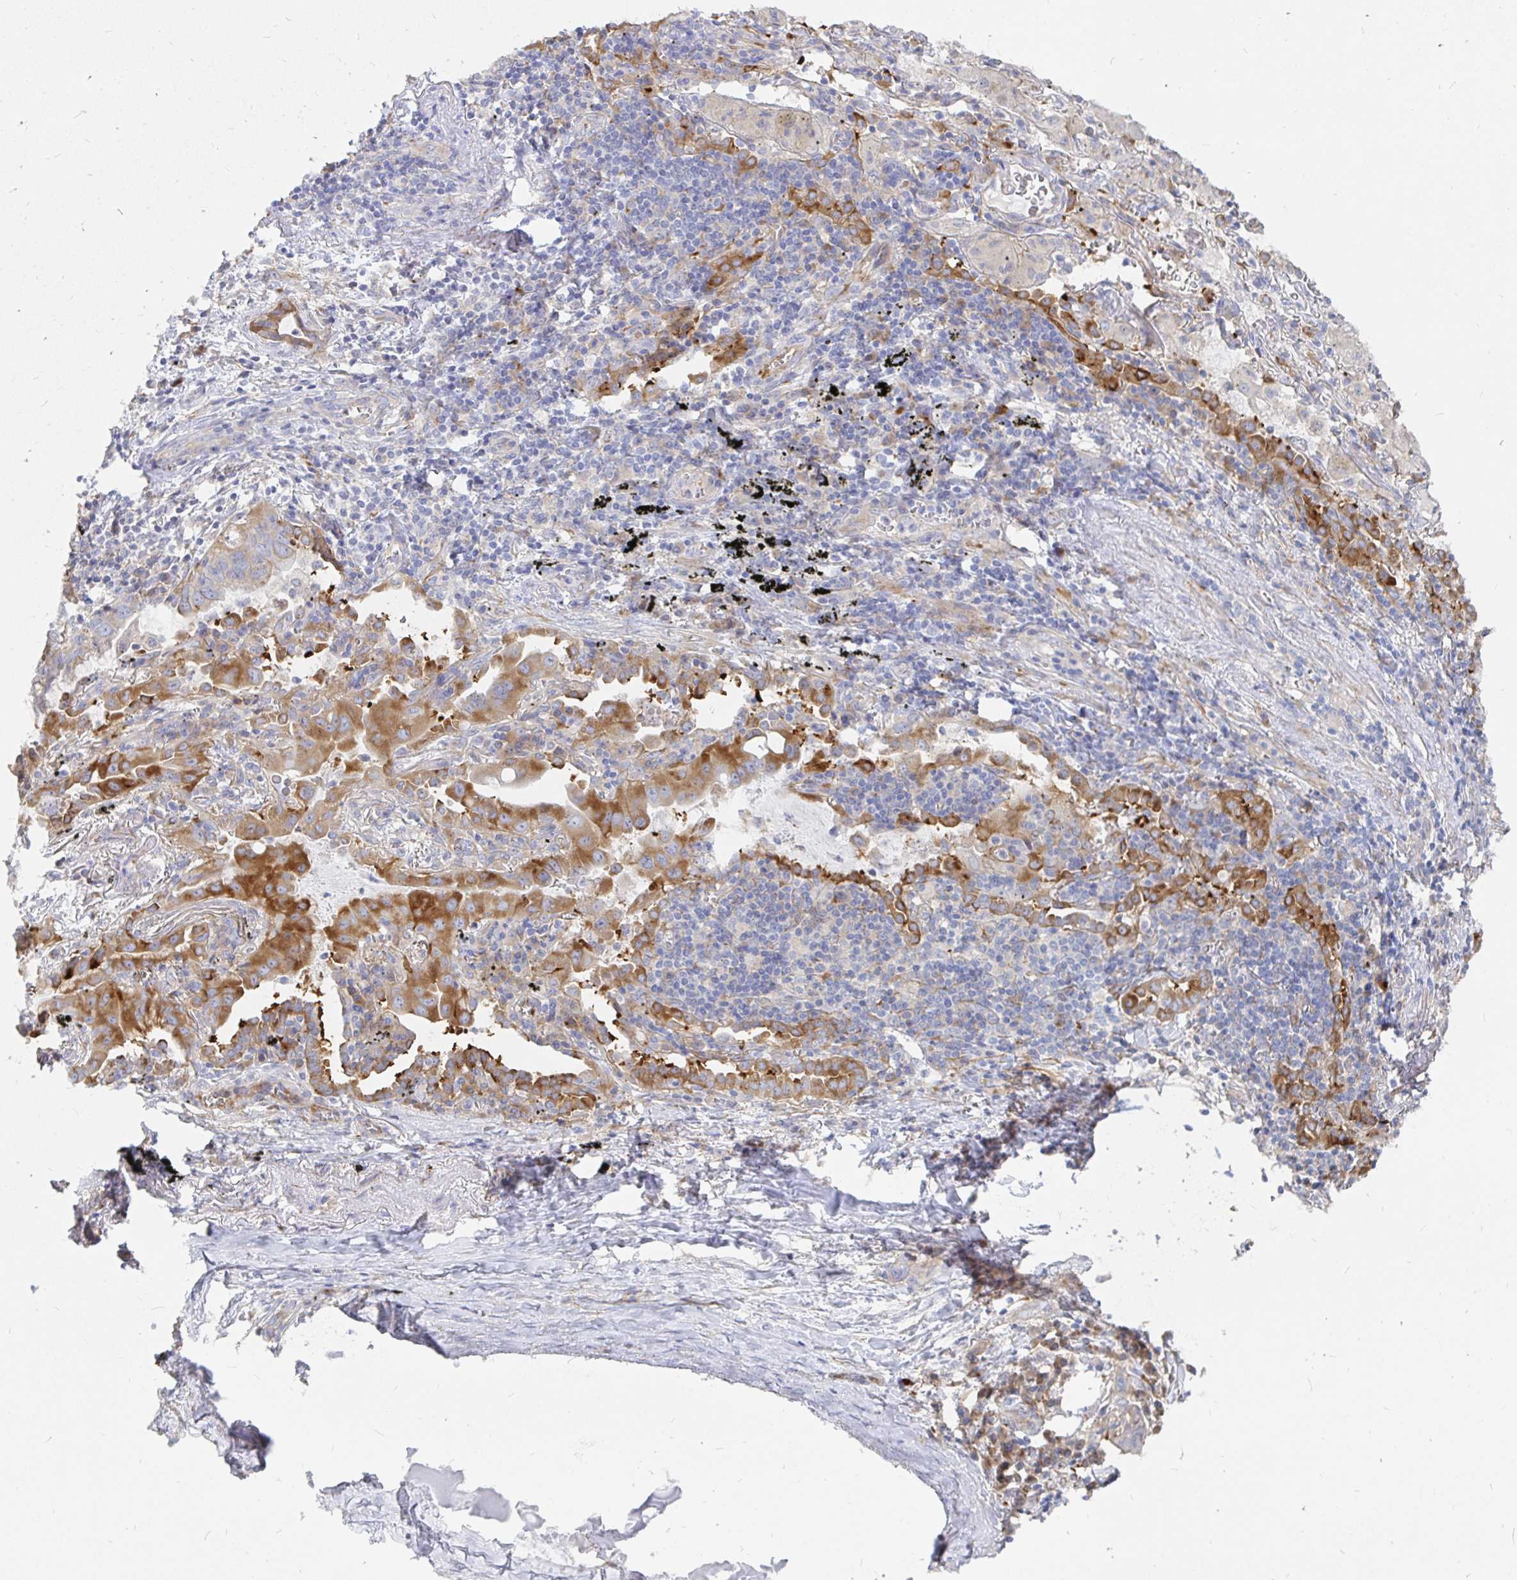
{"staining": {"intensity": "moderate", "quantity": ">75%", "location": "cytoplasmic/membranous"}, "tissue": "lung cancer", "cell_type": "Tumor cells", "image_type": "cancer", "snomed": [{"axis": "morphology", "description": "Adenocarcinoma, NOS"}, {"axis": "topography", "description": "Lung"}], "caption": "Lung cancer (adenocarcinoma) was stained to show a protein in brown. There is medium levels of moderate cytoplasmic/membranous expression in approximately >75% of tumor cells.", "gene": "KCTD19", "patient": {"sex": "male", "age": 65}}